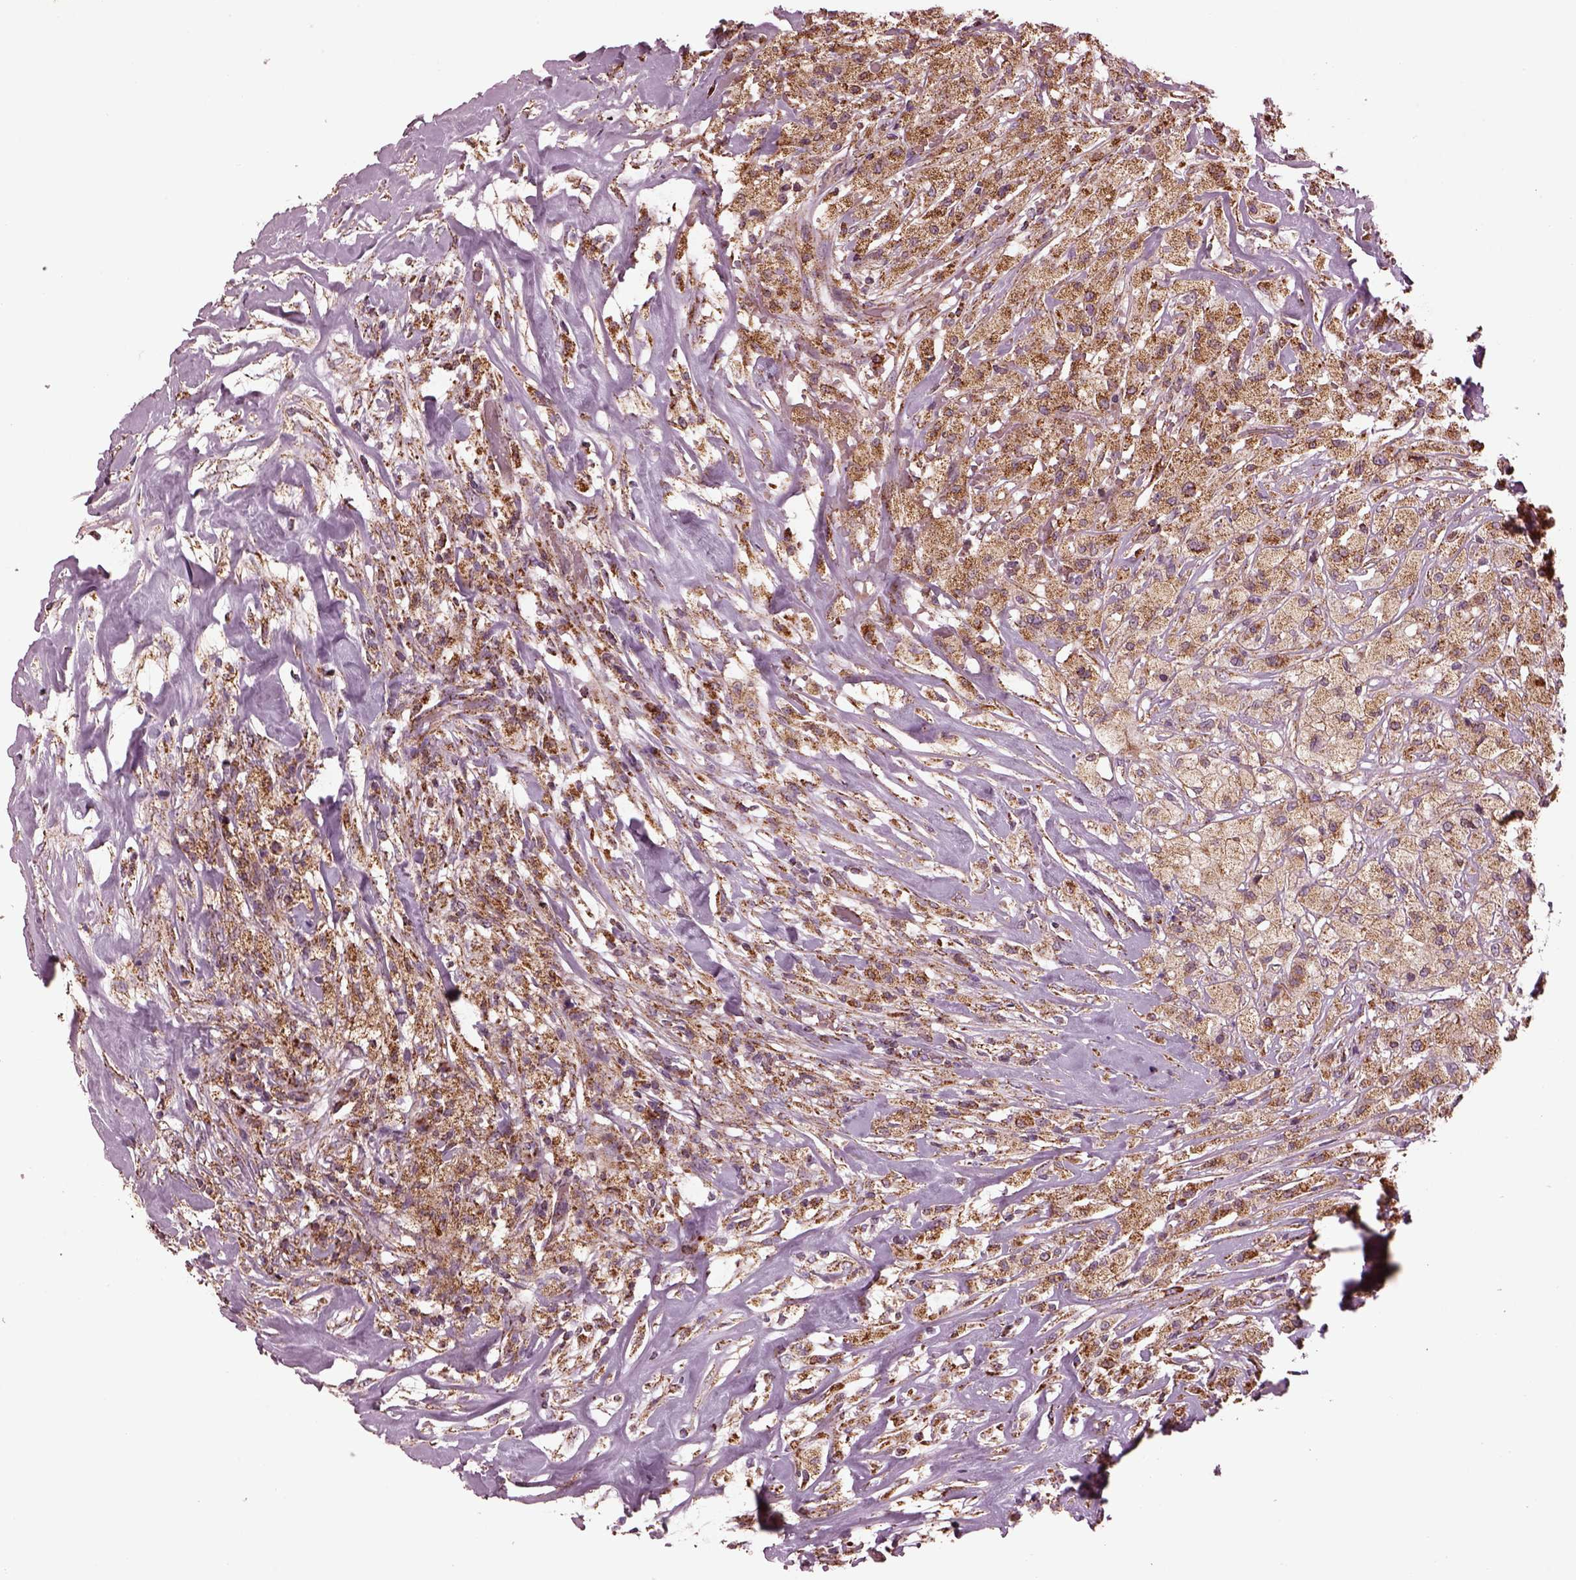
{"staining": {"intensity": "moderate", "quantity": "<25%", "location": "cytoplasmic/membranous"}, "tissue": "testis cancer", "cell_type": "Tumor cells", "image_type": "cancer", "snomed": [{"axis": "morphology", "description": "Necrosis, NOS"}, {"axis": "morphology", "description": "Carcinoma, Embryonal, NOS"}, {"axis": "topography", "description": "Testis"}], "caption": "Testis cancer (embryonal carcinoma) was stained to show a protein in brown. There is low levels of moderate cytoplasmic/membranous staining in approximately <25% of tumor cells. The protein of interest is stained brown, and the nuclei are stained in blue (DAB IHC with brightfield microscopy, high magnification).", "gene": "TMEM254", "patient": {"sex": "male", "age": 19}}